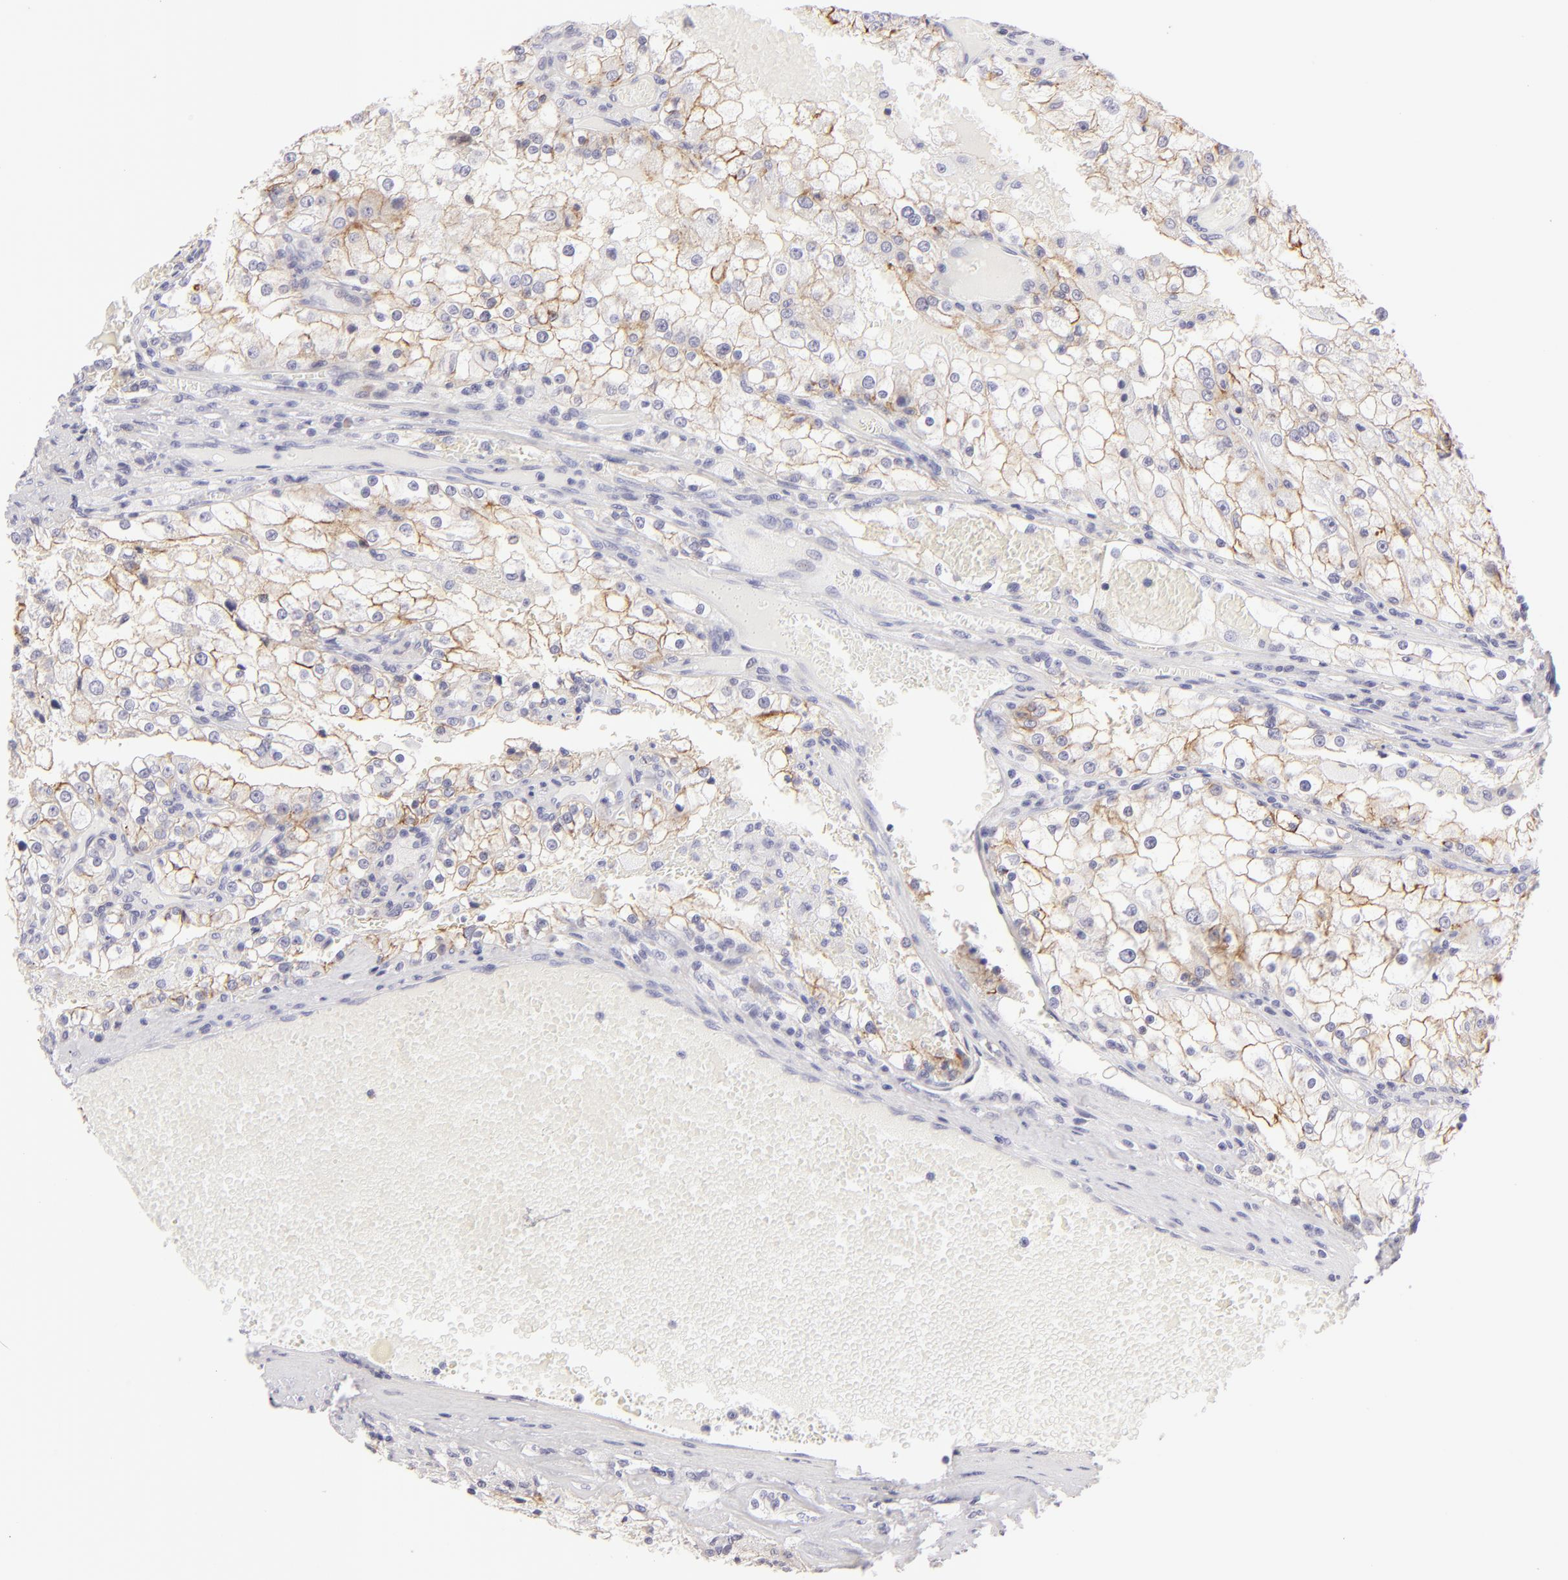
{"staining": {"intensity": "moderate", "quantity": "25%-75%", "location": "cytoplasmic/membranous"}, "tissue": "renal cancer", "cell_type": "Tumor cells", "image_type": "cancer", "snomed": [{"axis": "morphology", "description": "Adenocarcinoma, NOS"}, {"axis": "topography", "description": "Kidney"}], "caption": "This is an image of IHC staining of renal cancer (adenocarcinoma), which shows moderate expression in the cytoplasmic/membranous of tumor cells.", "gene": "CLDN4", "patient": {"sex": "female", "age": 74}}